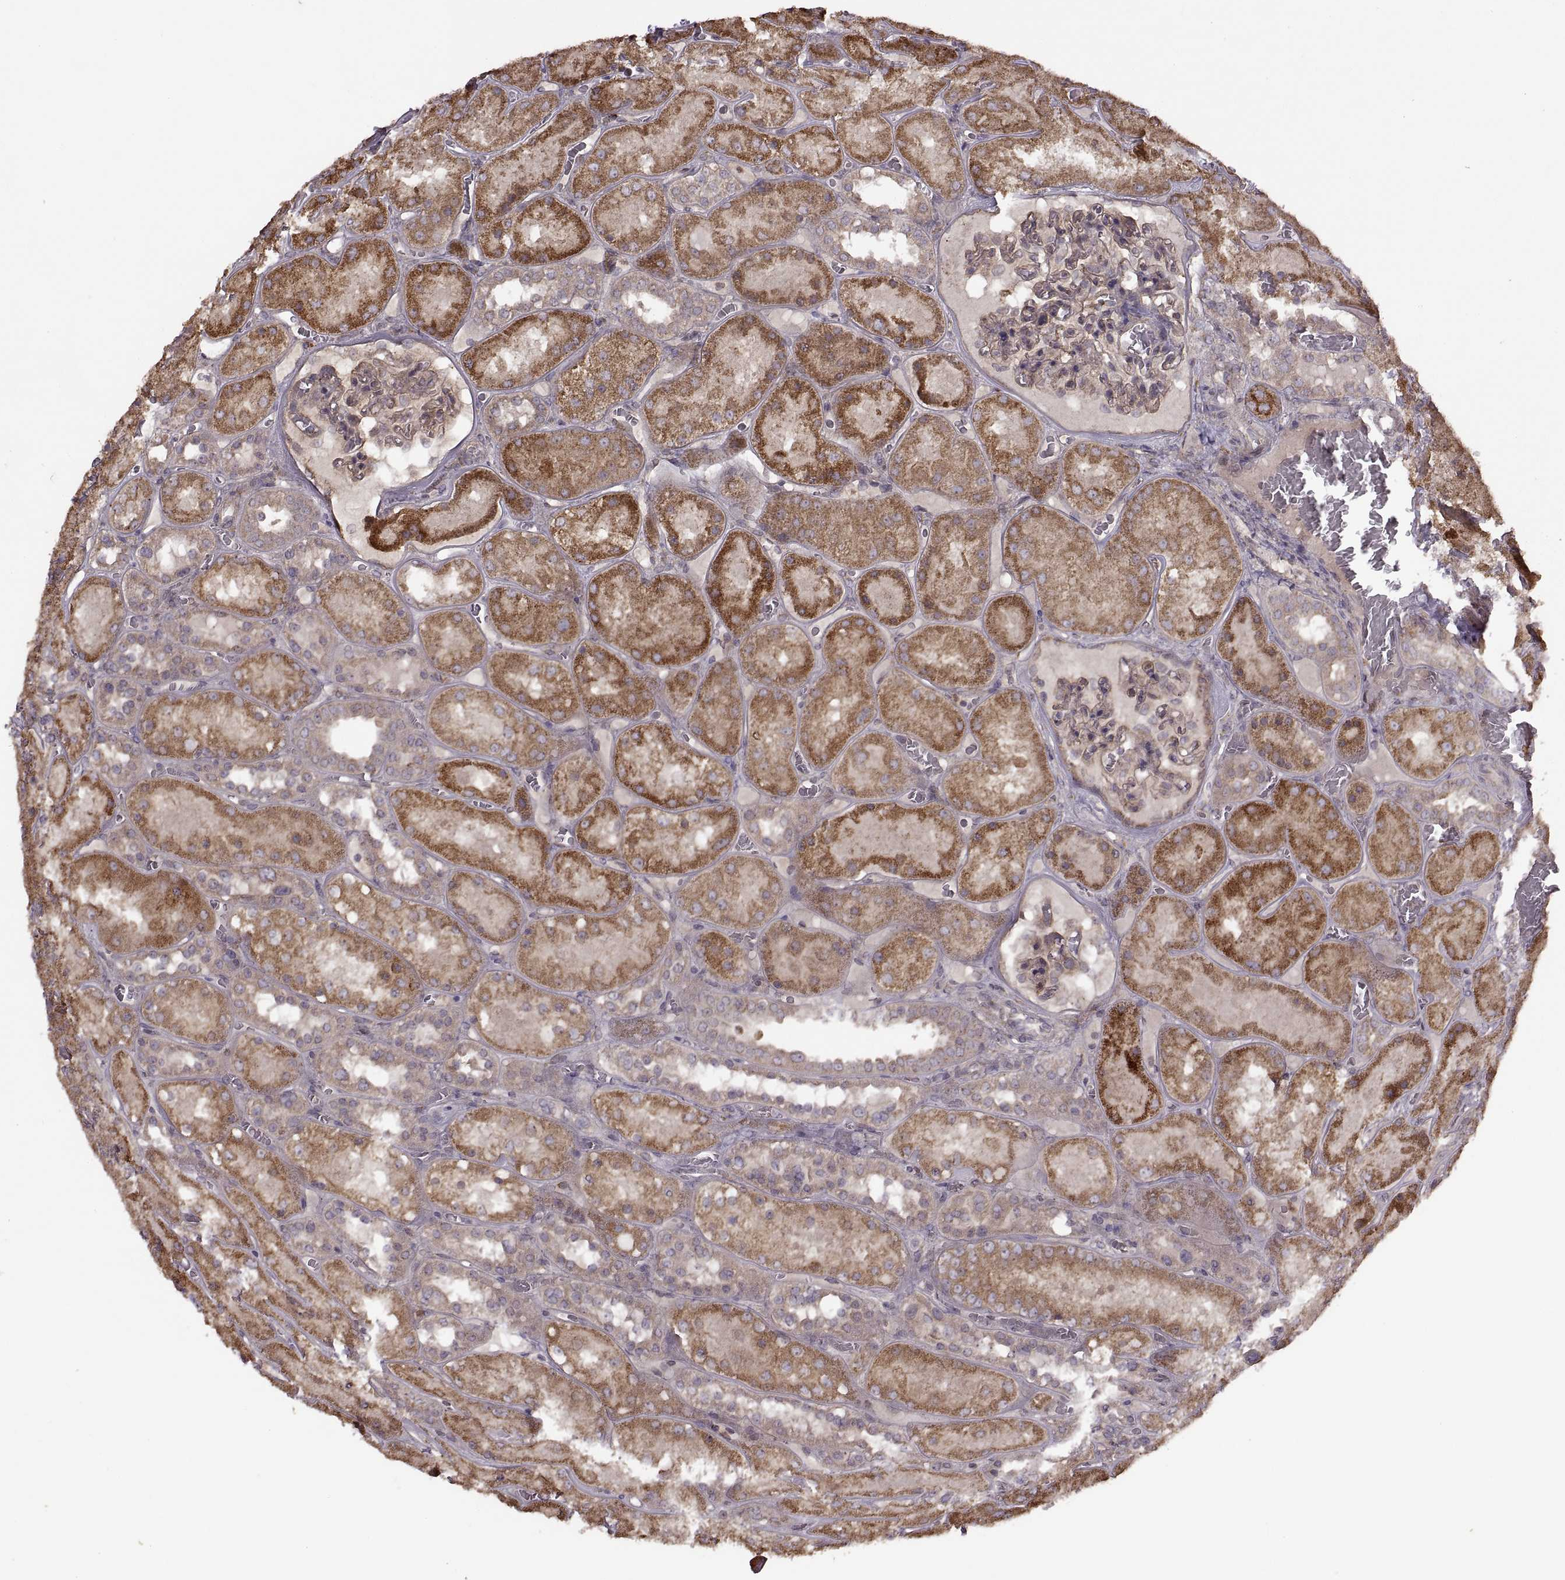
{"staining": {"intensity": "moderate", "quantity": "<25%", "location": "cytoplasmic/membranous"}, "tissue": "kidney", "cell_type": "Cells in glomeruli", "image_type": "normal", "snomed": [{"axis": "morphology", "description": "Normal tissue, NOS"}, {"axis": "topography", "description": "Kidney"}], "caption": "An immunohistochemistry micrograph of normal tissue is shown. Protein staining in brown shows moderate cytoplasmic/membranous positivity in kidney within cells in glomeruli. The protein of interest is shown in brown color, while the nuclei are stained blue.", "gene": "PIERCE1", "patient": {"sex": "male", "age": 73}}